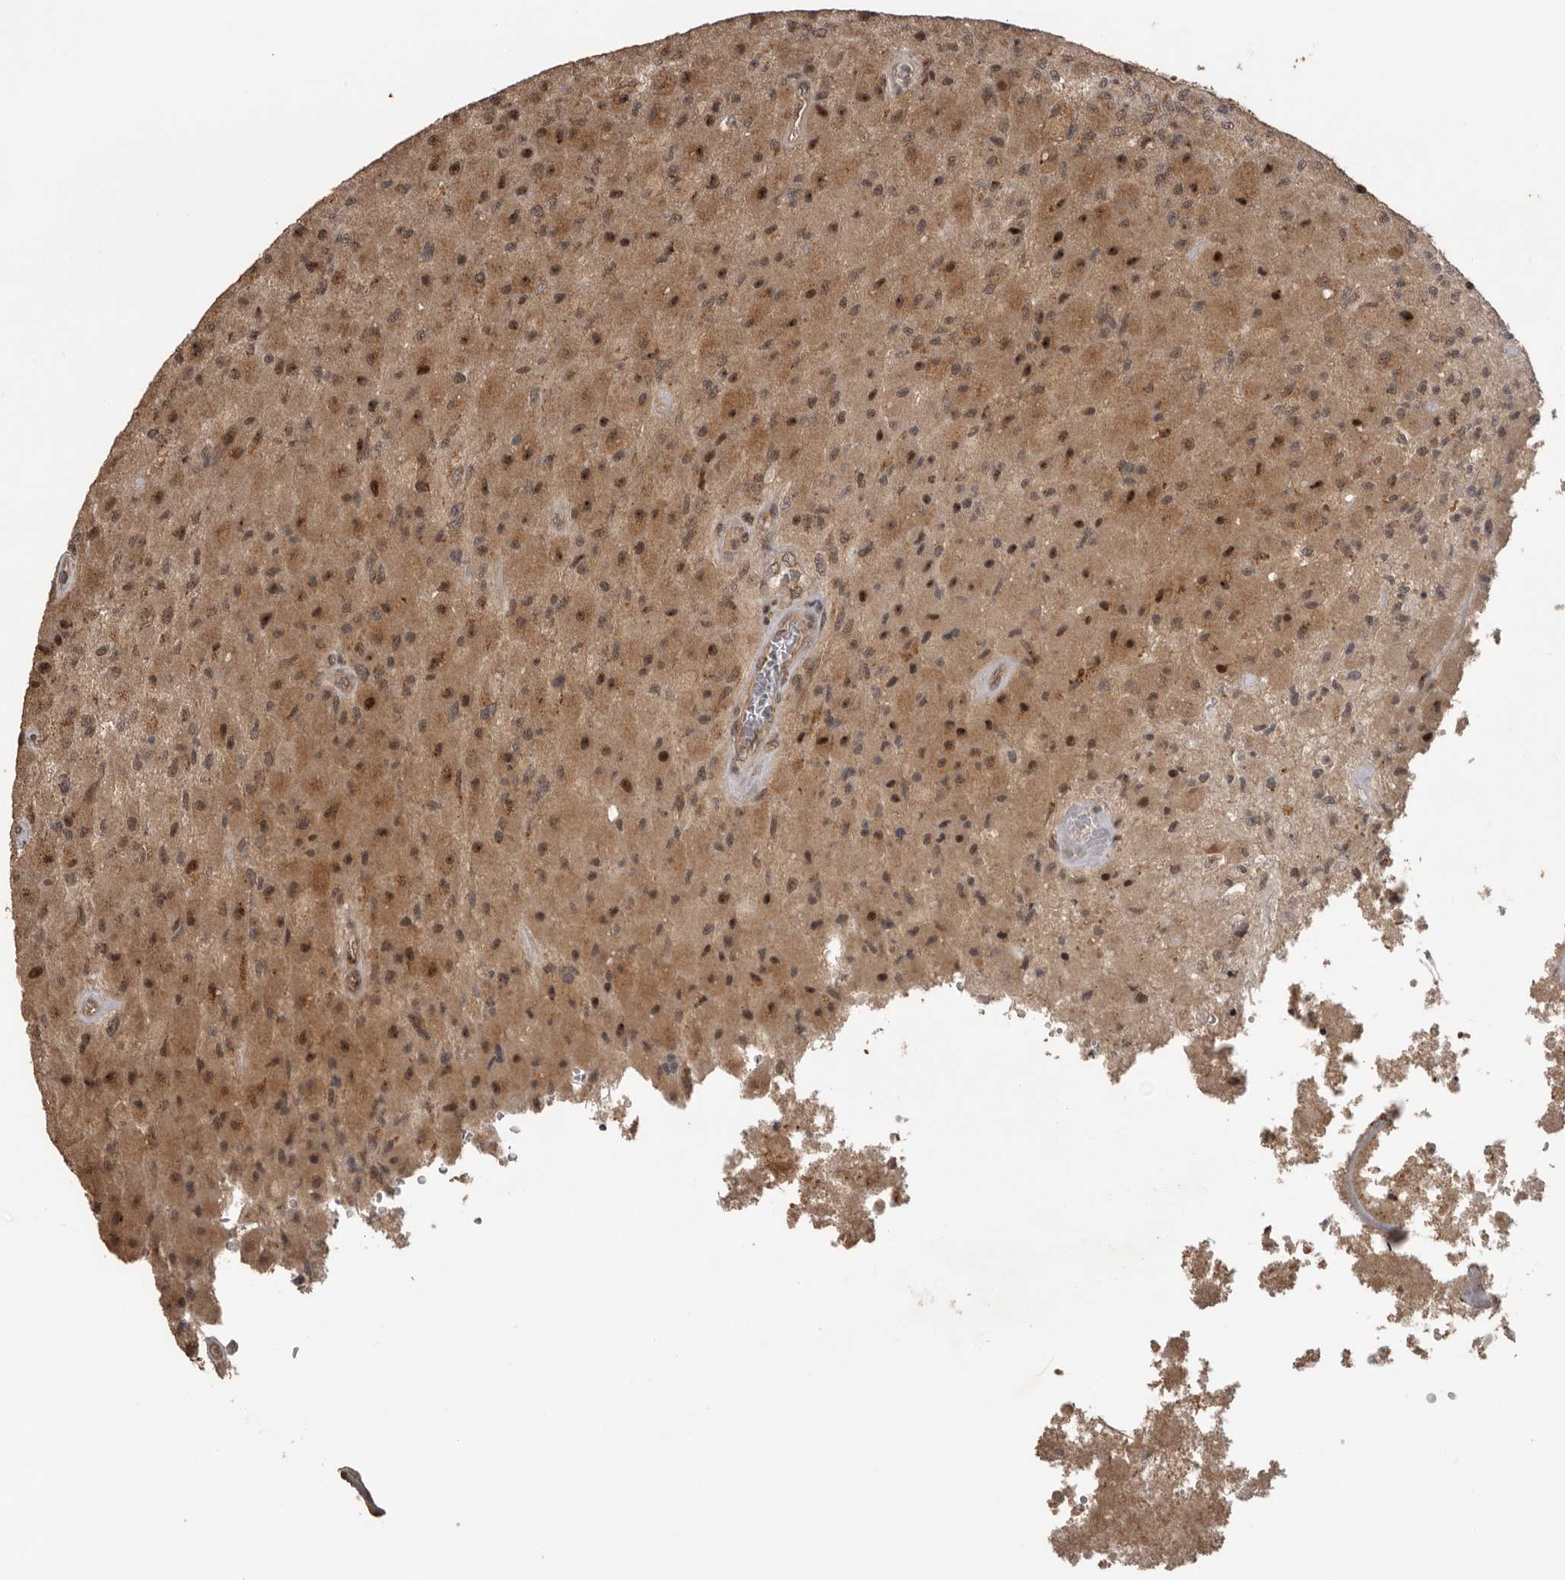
{"staining": {"intensity": "moderate", "quantity": ">75%", "location": "cytoplasmic/membranous,nuclear"}, "tissue": "glioma", "cell_type": "Tumor cells", "image_type": "cancer", "snomed": [{"axis": "morphology", "description": "Normal tissue, NOS"}, {"axis": "morphology", "description": "Glioma, malignant, High grade"}, {"axis": "topography", "description": "Cerebral cortex"}], "caption": "High-grade glioma (malignant) was stained to show a protein in brown. There is medium levels of moderate cytoplasmic/membranous and nuclear positivity in about >75% of tumor cells.", "gene": "CEP350", "patient": {"sex": "male", "age": 77}}